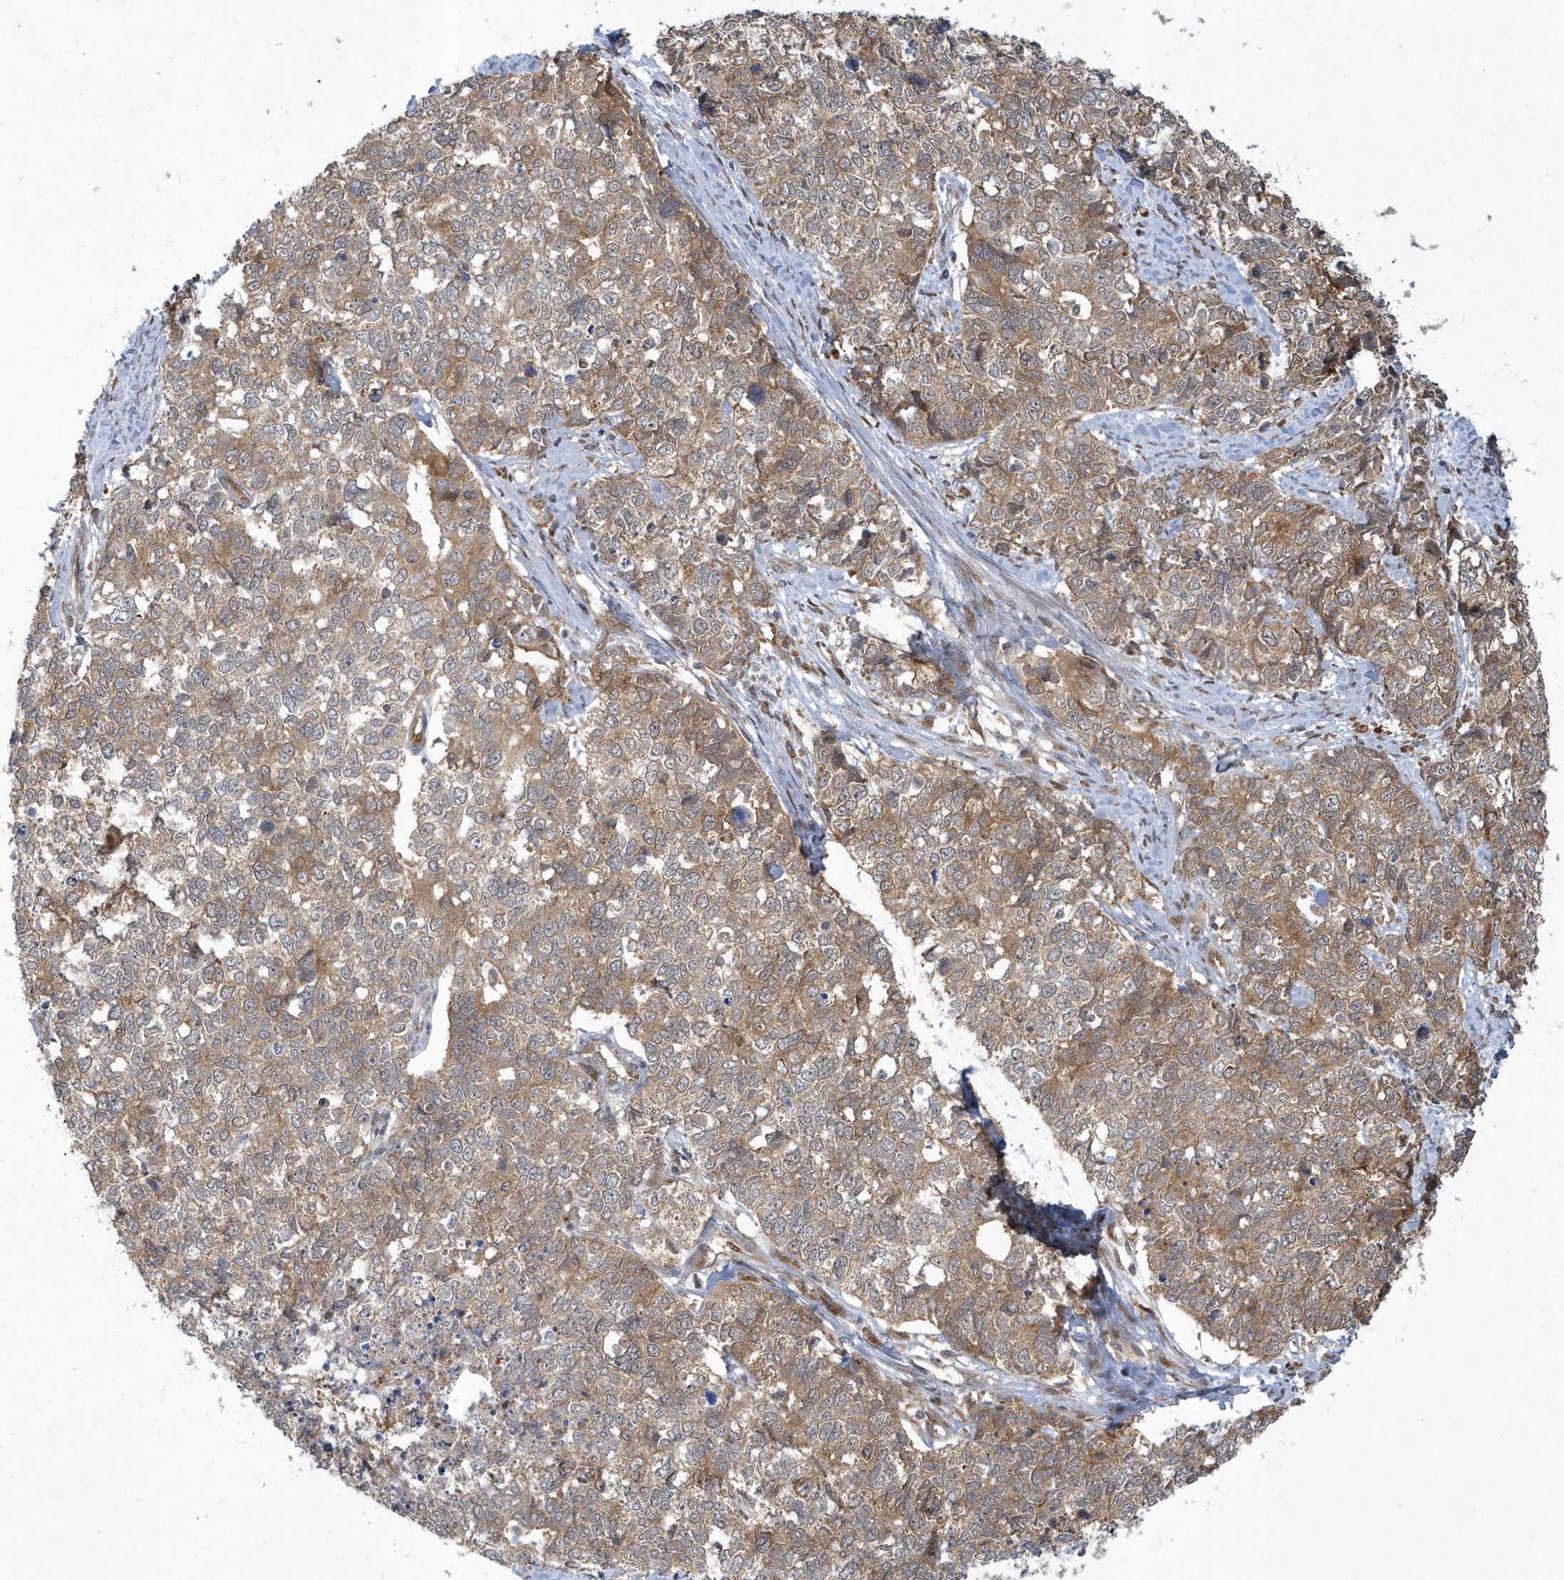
{"staining": {"intensity": "moderate", "quantity": "25%-75%", "location": "cytoplasmic/membranous"}, "tissue": "cervical cancer", "cell_type": "Tumor cells", "image_type": "cancer", "snomed": [{"axis": "morphology", "description": "Squamous cell carcinoma, NOS"}, {"axis": "topography", "description": "Cervix"}], "caption": "Human cervical cancer (squamous cell carcinoma) stained with a brown dye displays moderate cytoplasmic/membranous positive positivity in about 25%-75% of tumor cells.", "gene": "ATG4A", "patient": {"sex": "female", "age": 63}}